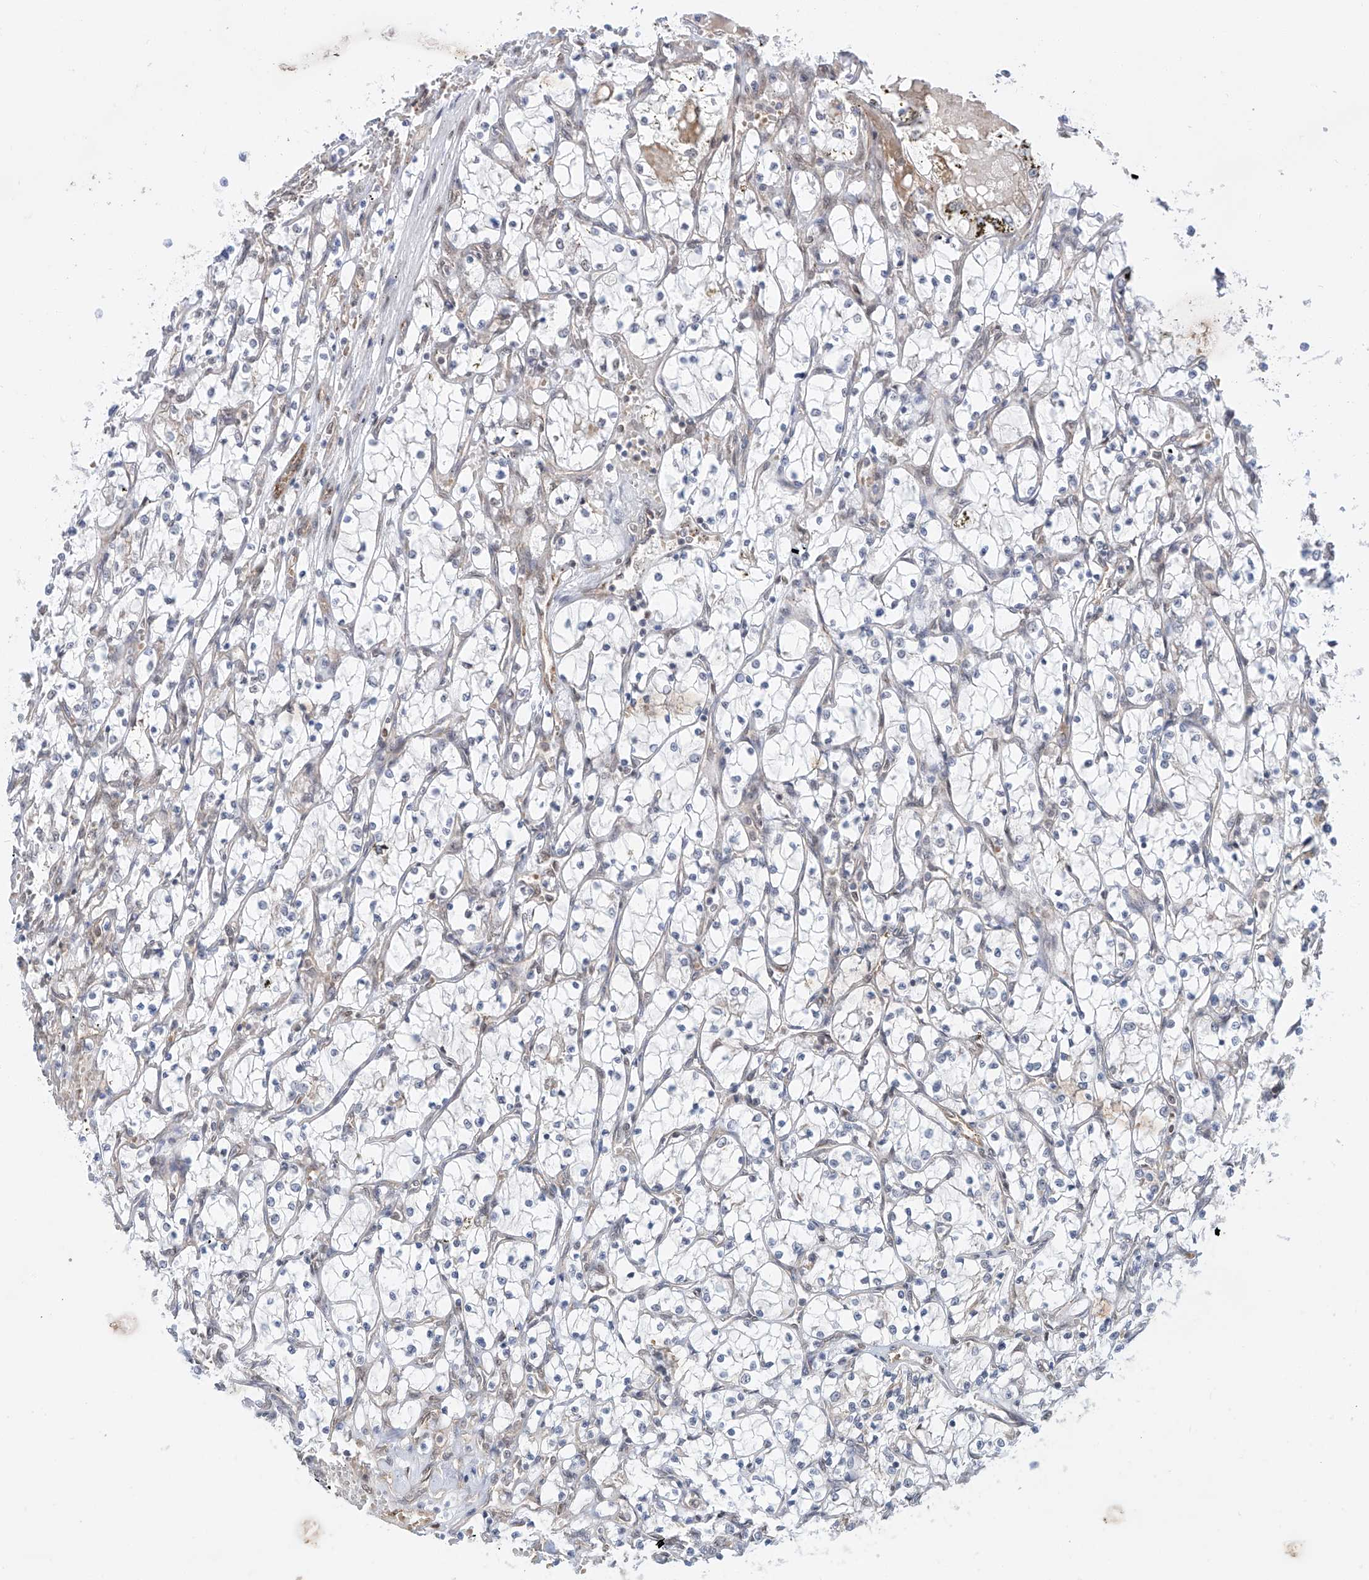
{"staining": {"intensity": "negative", "quantity": "none", "location": "none"}, "tissue": "renal cancer", "cell_type": "Tumor cells", "image_type": "cancer", "snomed": [{"axis": "morphology", "description": "Adenocarcinoma, NOS"}, {"axis": "topography", "description": "Kidney"}], "caption": "The micrograph demonstrates no significant positivity in tumor cells of renal adenocarcinoma.", "gene": "POGK", "patient": {"sex": "female", "age": 69}}